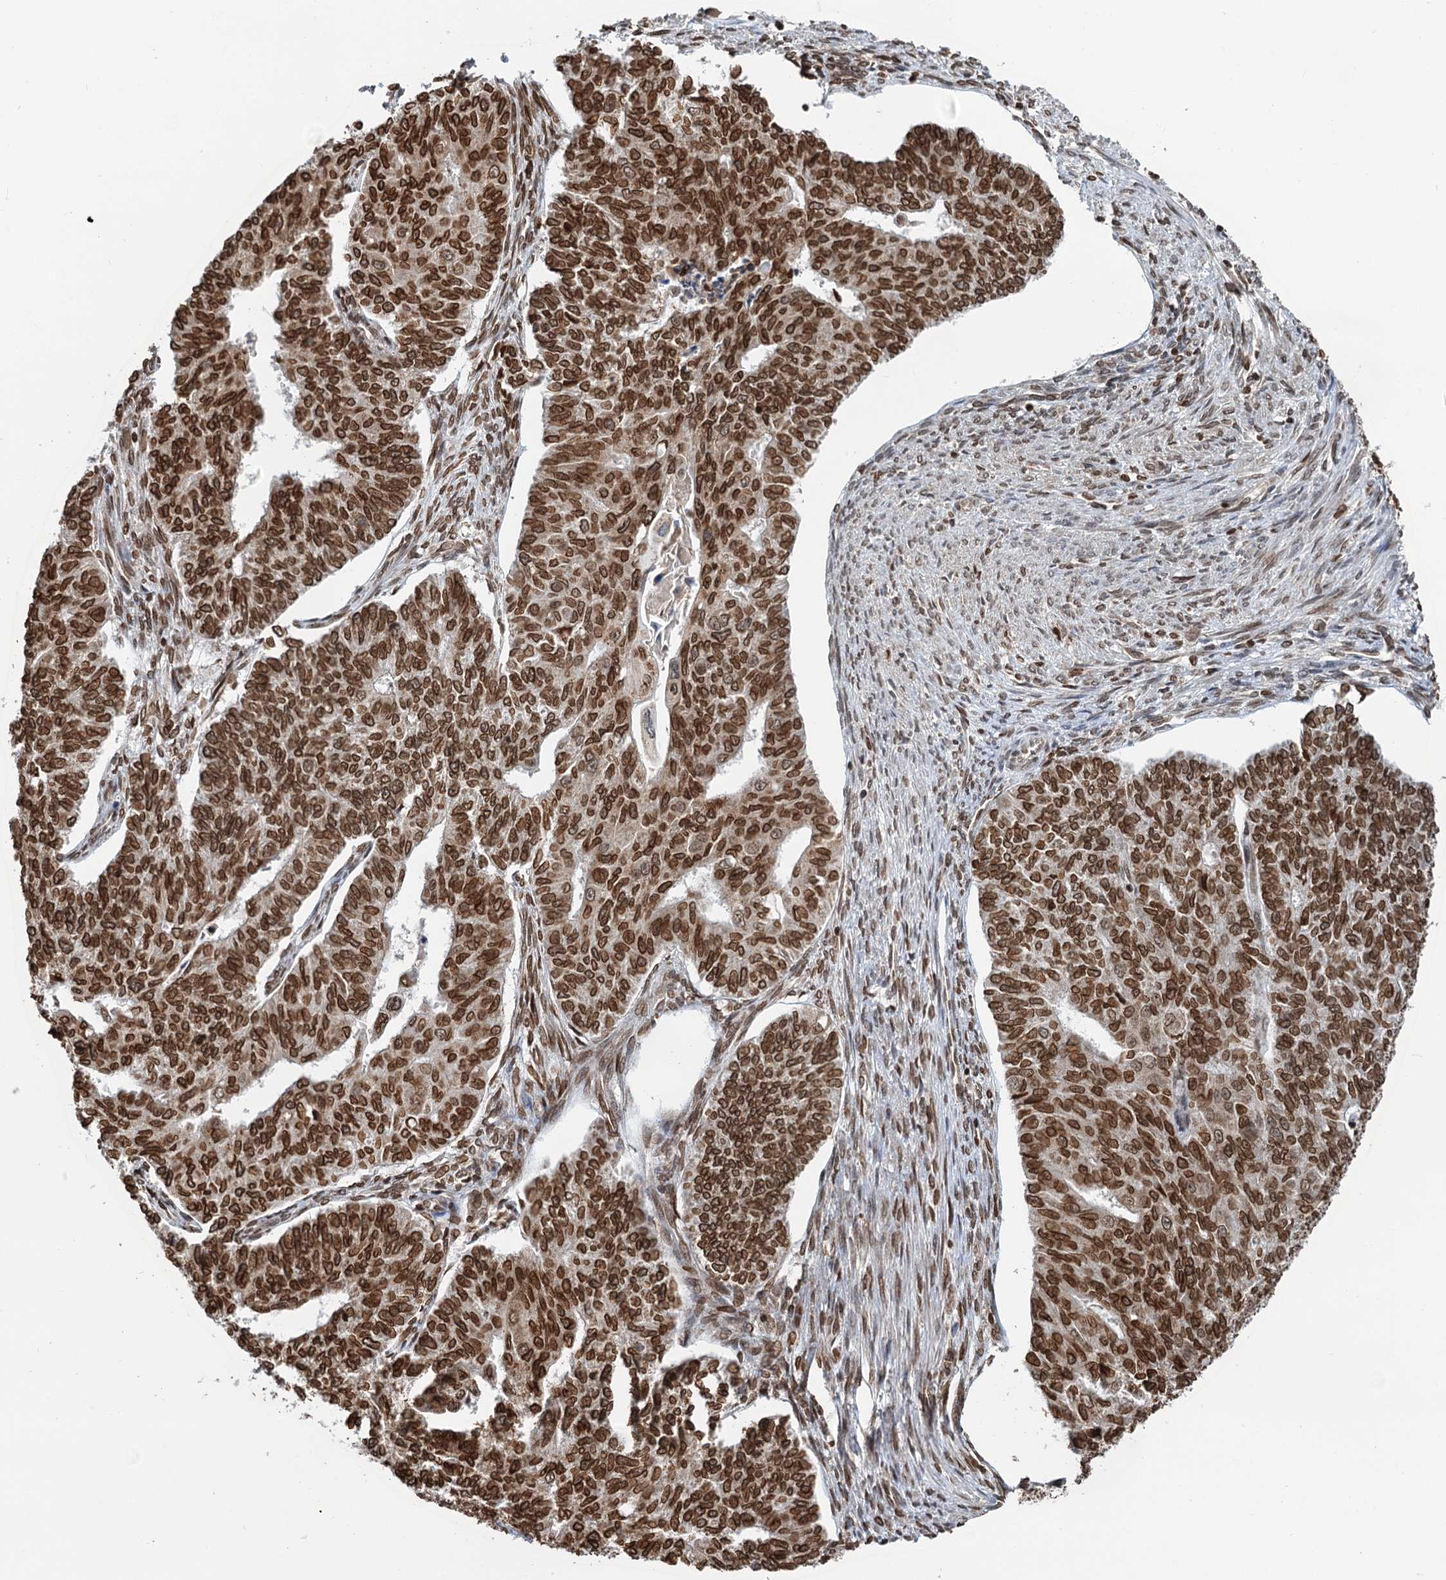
{"staining": {"intensity": "strong", "quantity": ">75%", "location": "nuclear"}, "tissue": "endometrial cancer", "cell_type": "Tumor cells", "image_type": "cancer", "snomed": [{"axis": "morphology", "description": "Adenocarcinoma, NOS"}, {"axis": "topography", "description": "Endometrium"}], "caption": "DAB immunohistochemical staining of human endometrial adenocarcinoma reveals strong nuclear protein staining in approximately >75% of tumor cells. (Brightfield microscopy of DAB IHC at high magnification).", "gene": "ZC3H13", "patient": {"sex": "female", "age": 32}}